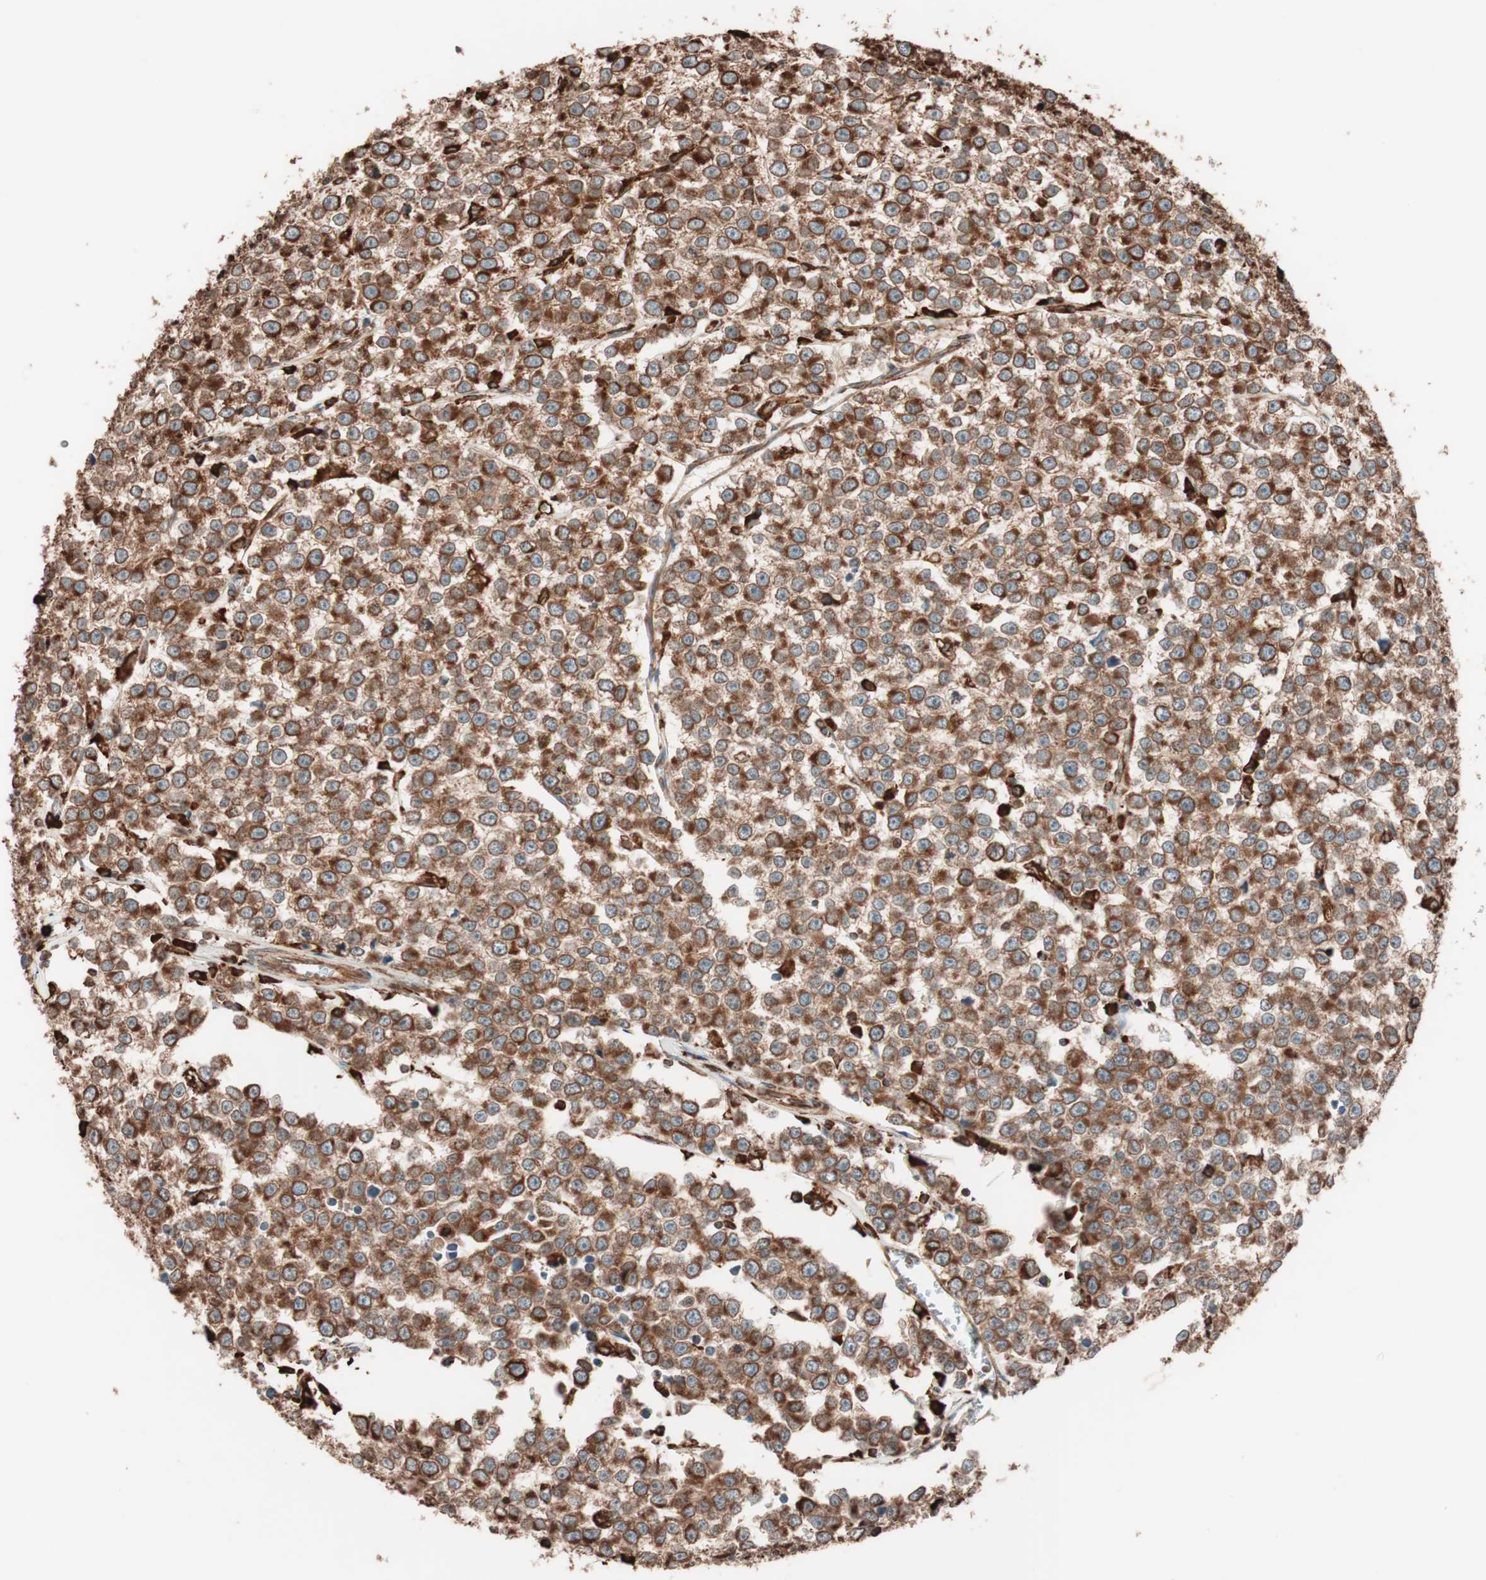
{"staining": {"intensity": "strong", "quantity": ">75%", "location": "cytoplasmic/membranous"}, "tissue": "testis cancer", "cell_type": "Tumor cells", "image_type": "cancer", "snomed": [{"axis": "morphology", "description": "Seminoma, NOS"}, {"axis": "morphology", "description": "Carcinoma, Embryonal, NOS"}, {"axis": "topography", "description": "Testis"}], "caption": "Testis cancer (seminoma) stained with a brown dye exhibits strong cytoplasmic/membranous positive staining in approximately >75% of tumor cells.", "gene": "VEGFA", "patient": {"sex": "male", "age": 52}}